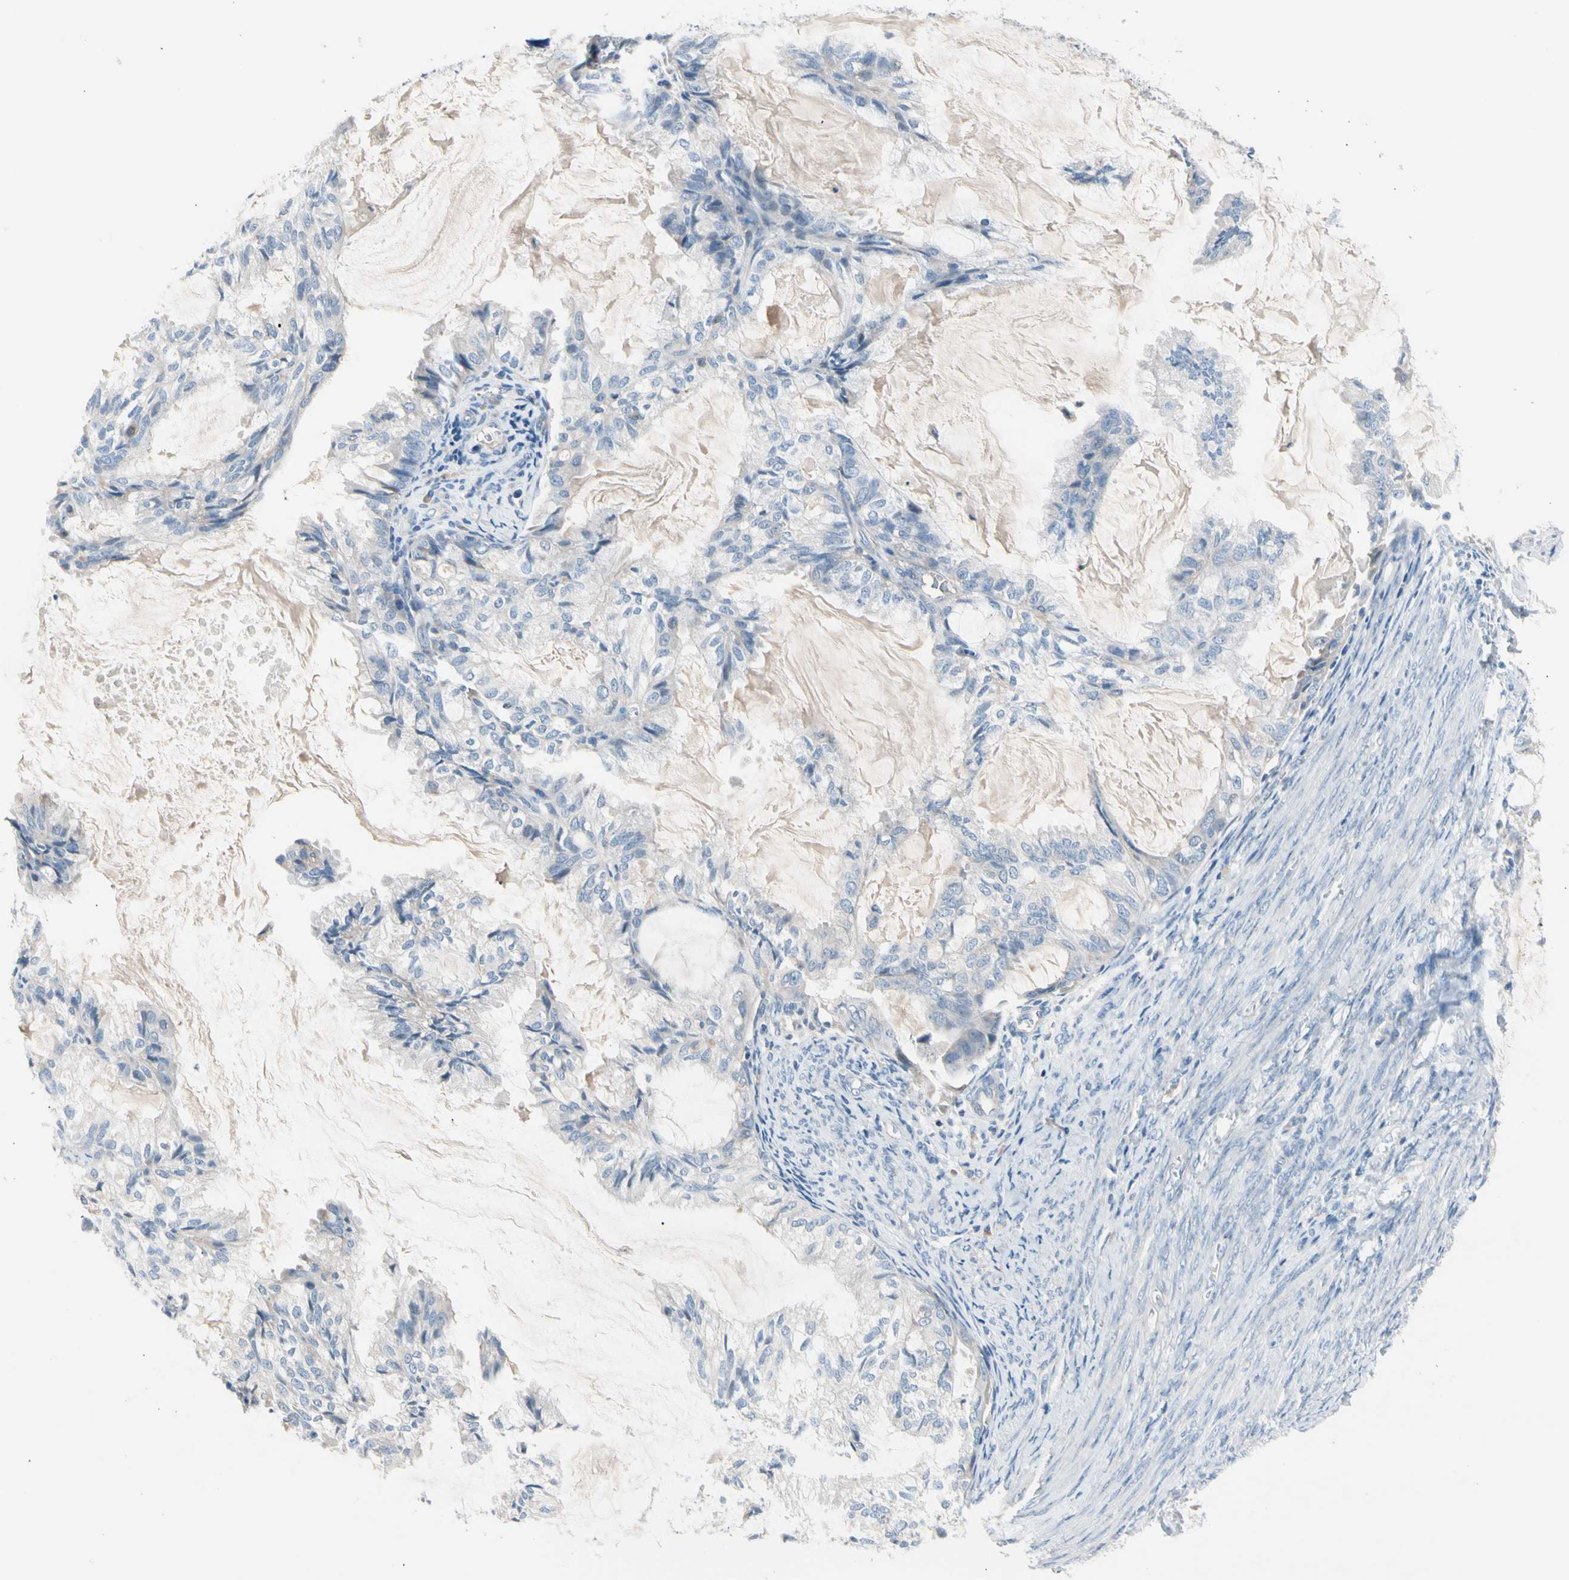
{"staining": {"intensity": "negative", "quantity": "none", "location": "none"}, "tissue": "cervical cancer", "cell_type": "Tumor cells", "image_type": "cancer", "snomed": [{"axis": "morphology", "description": "Normal tissue, NOS"}, {"axis": "morphology", "description": "Adenocarcinoma, NOS"}, {"axis": "topography", "description": "Cervix"}, {"axis": "topography", "description": "Endometrium"}], "caption": "An immunohistochemistry (IHC) photomicrograph of cervical cancer is shown. There is no staining in tumor cells of cervical cancer.", "gene": "CASQ1", "patient": {"sex": "female", "age": 86}}